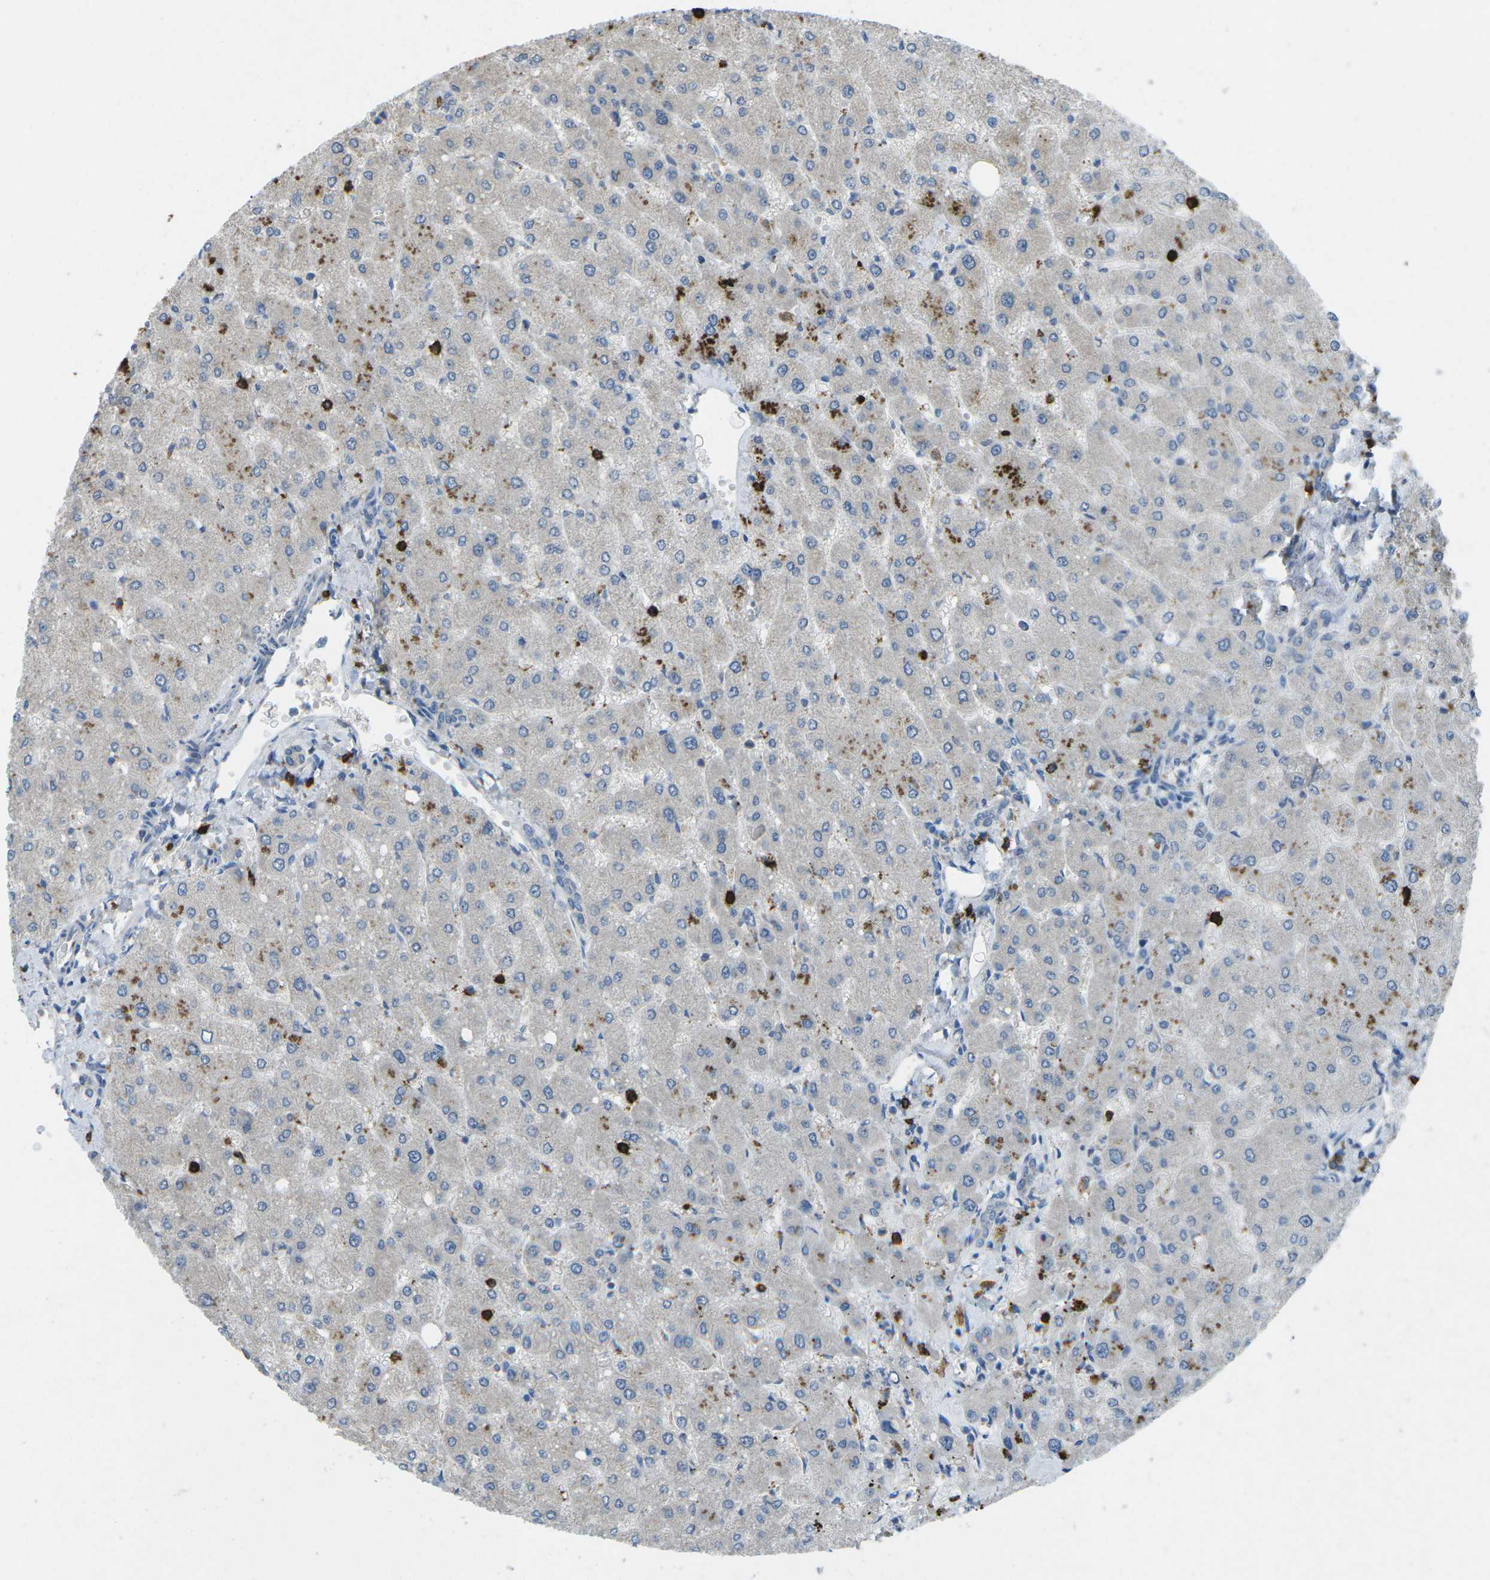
{"staining": {"intensity": "negative", "quantity": "none", "location": "none"}, "tissue": "liver", "cell_type": "Cholangiocytes", "image_type": "normal", "snomed": [{"axis": "morphology", "description": "Normal tissue, NOS"}, {"axis": "topography", "description": "Liver"}], "caption": "Immunohistochemistry histopathology image of benign human liver stained for a protein (brown), which displays no staining in cholangiocytes.", "gene": "CD19", "patient": {"sex": "male", "age": 55}}